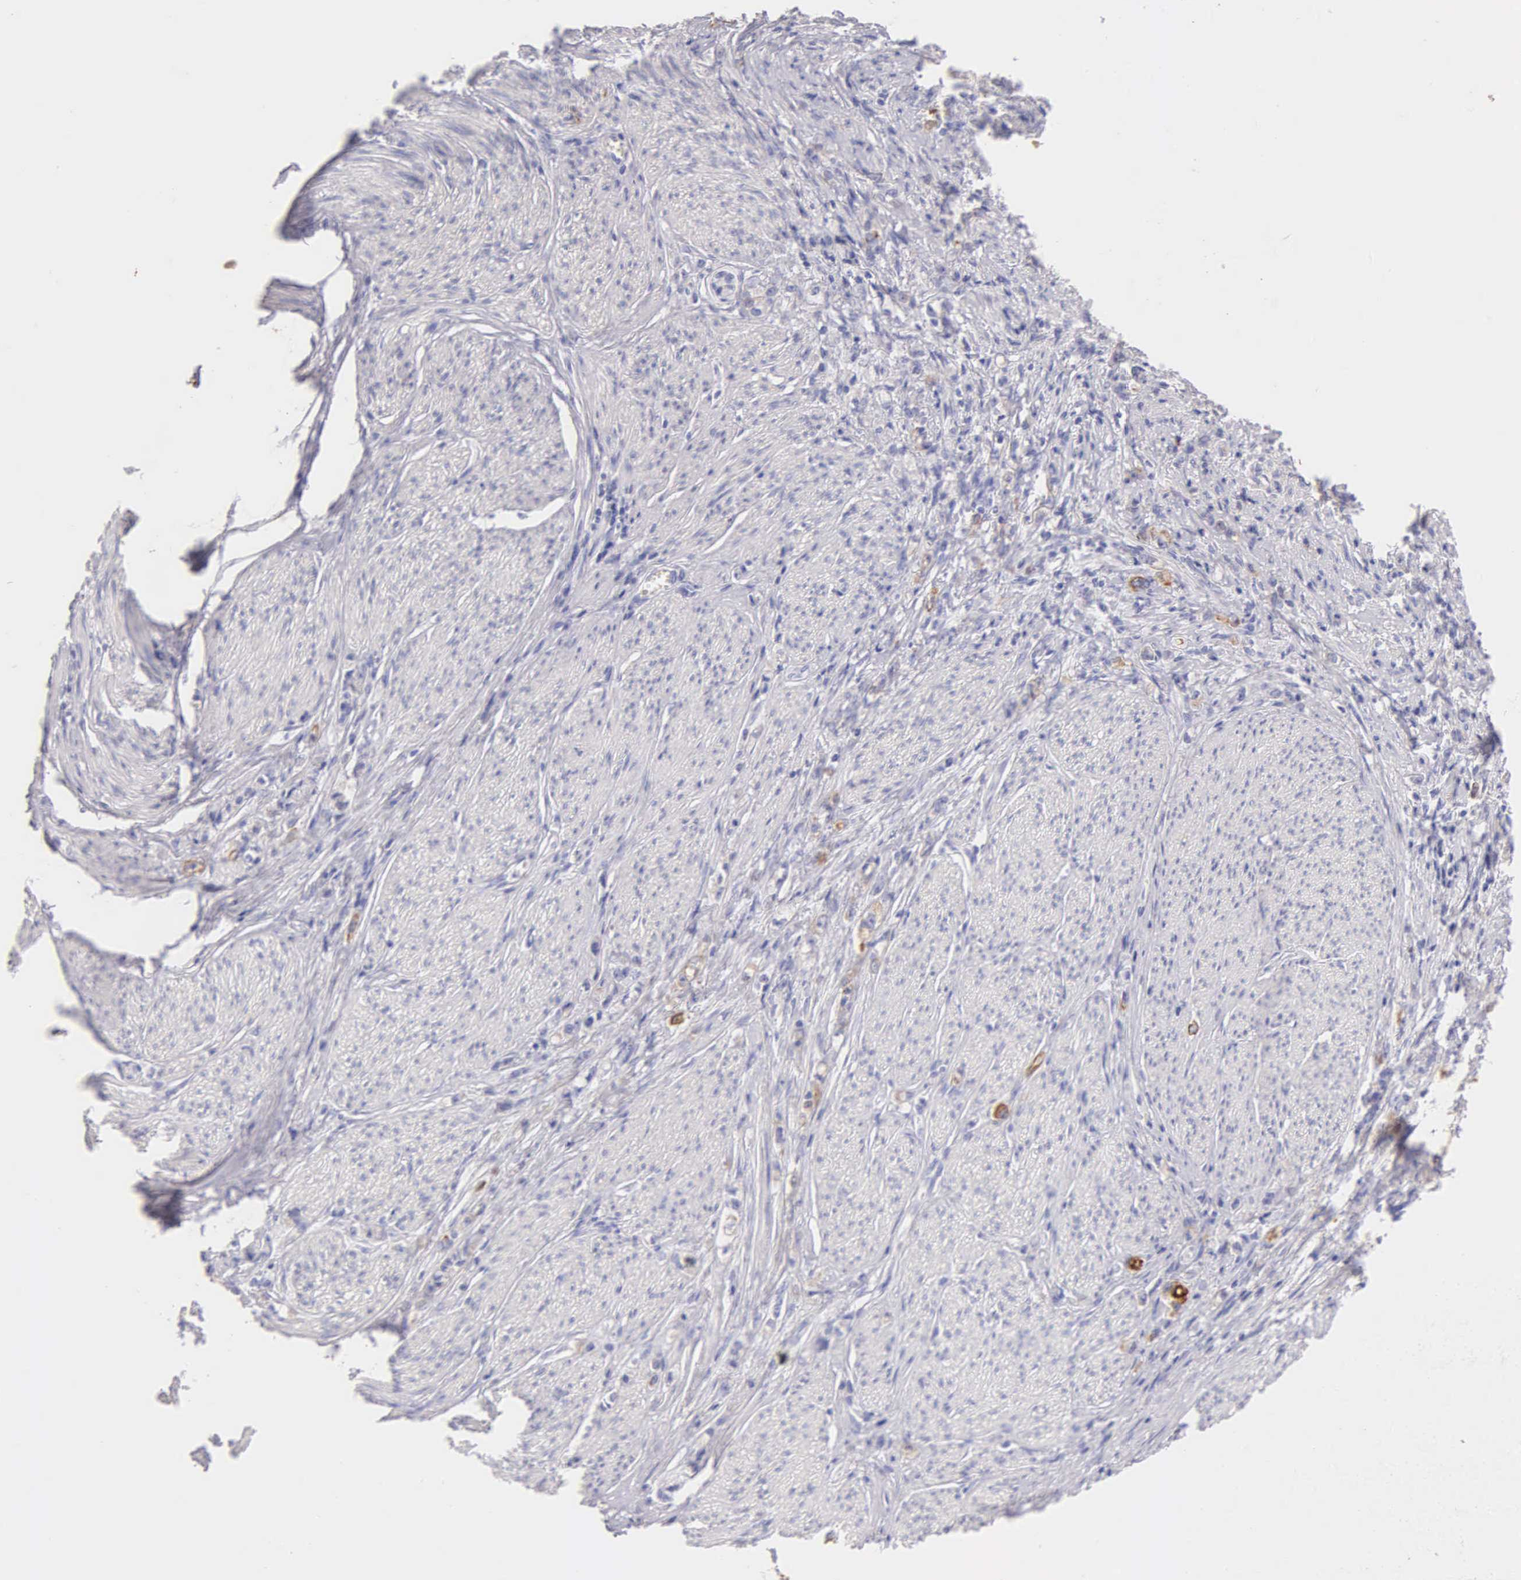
{"staining": {"intensity": "negative", "quantity": "none", "location": "none"}, "tissue": "stomach cancer", "cell_type": "Tumor cells", "image_type": "cancer", "snomed": [{"axis": "morphology", "description": "Adenocarcinoma, NOS"}, {"axis": "topography", "description": "Stomach"}], "caption": "Tumor cells are negative for brown protein staining in stomach cancer (adenocarcinoma). (Brightfield microscopy of DAB (3,3'-diaminobenzidine) immunohistochemistry at high magnification).", "gene": "KRT17", "patient": {"sex": "male", "age": 72}}